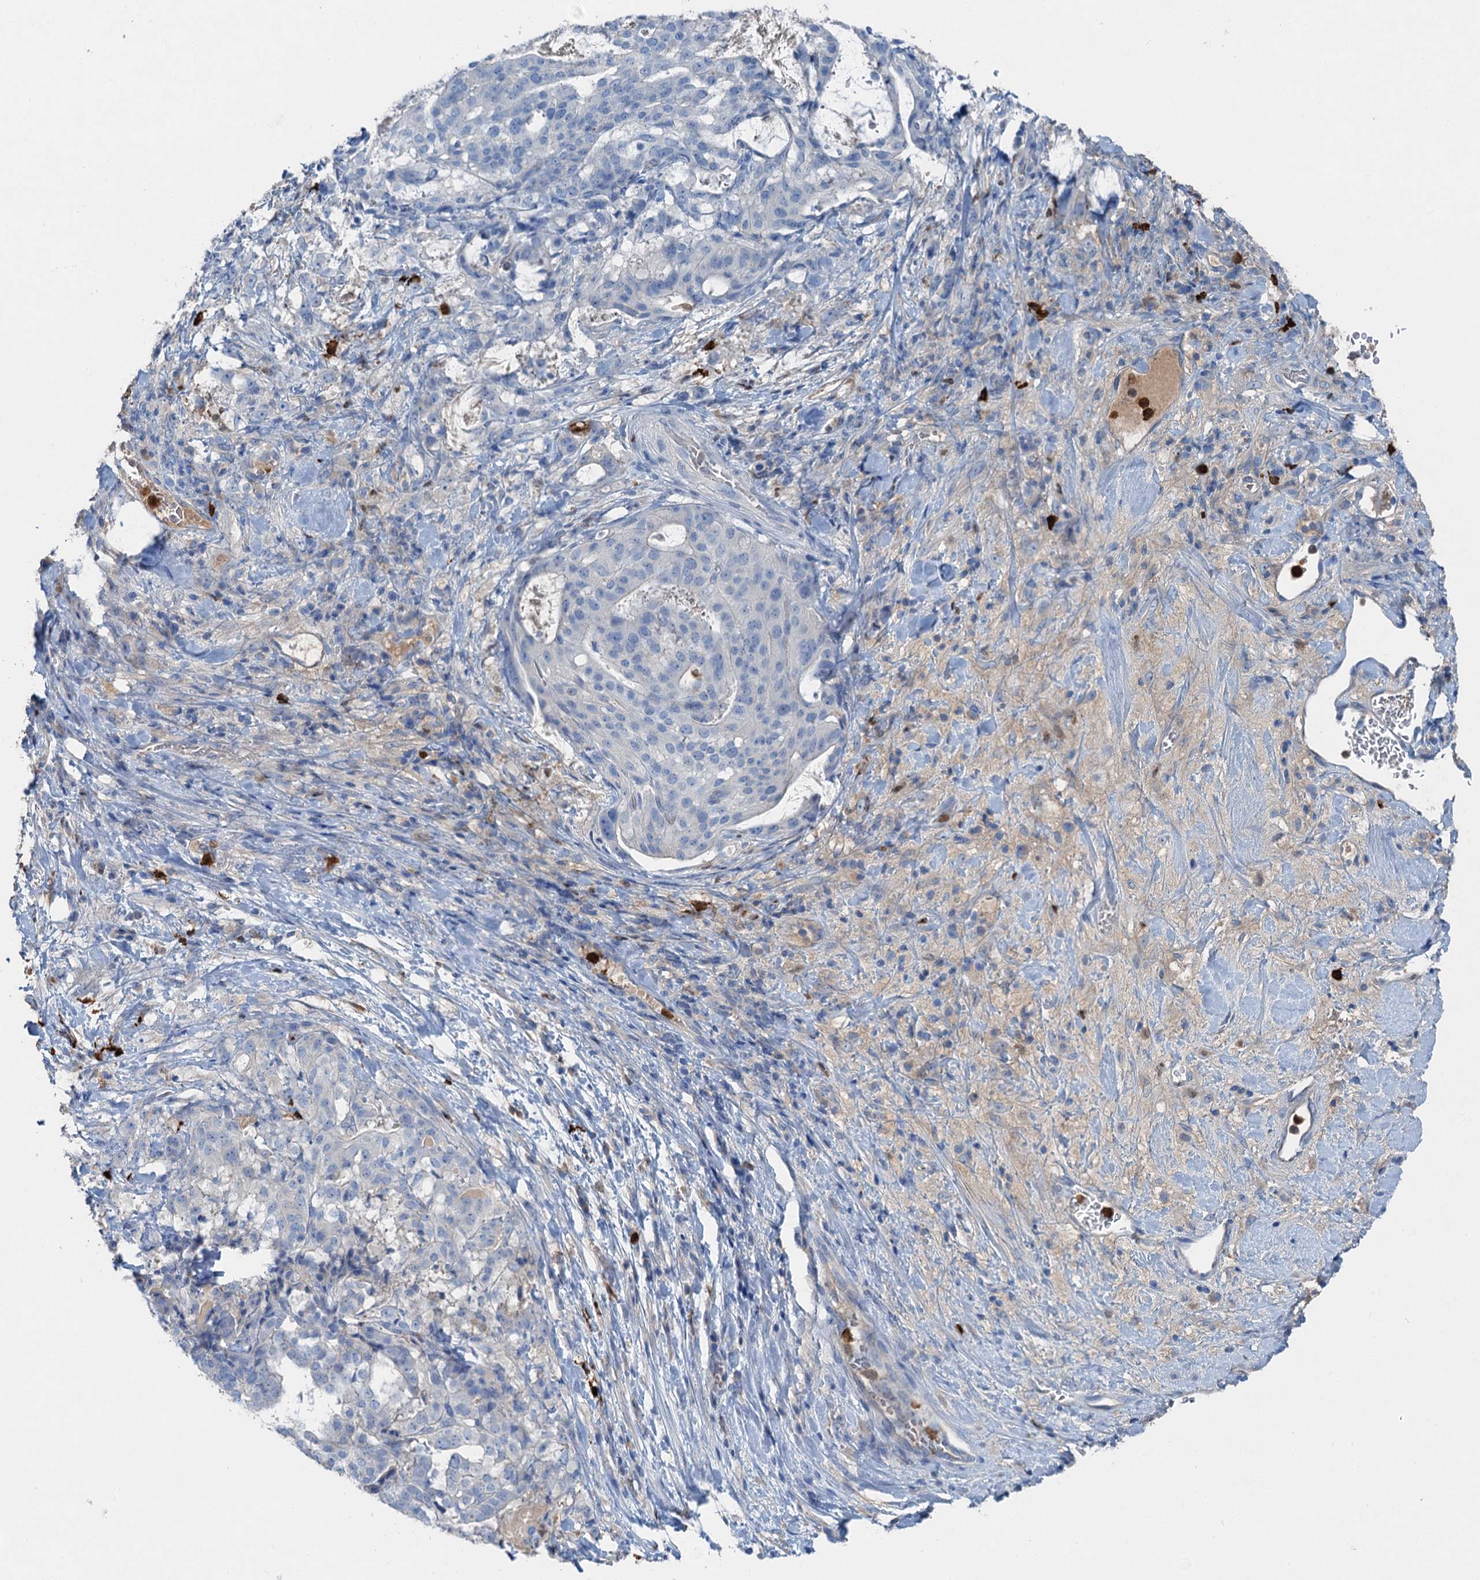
{"staining": {"intensity": "negative", "quantity": "none", "location": "none"}, "tissue": "stomach cancer", "cell_type": "Tumor cells", "image_type": "cancer", "snomed": [{"axis": "morphology", "description": "Adenocarcinoma, NOS"}, {"axis": "topography", "description": "Stomach"}], "caption": "An IHC histopathology image of stomach adenocarcinoma is shown. There is no staining in tumor cells of stomach adenocarcinoma.", "gene": "OTOA", "patient": {"sex": "male", "age": 48}}